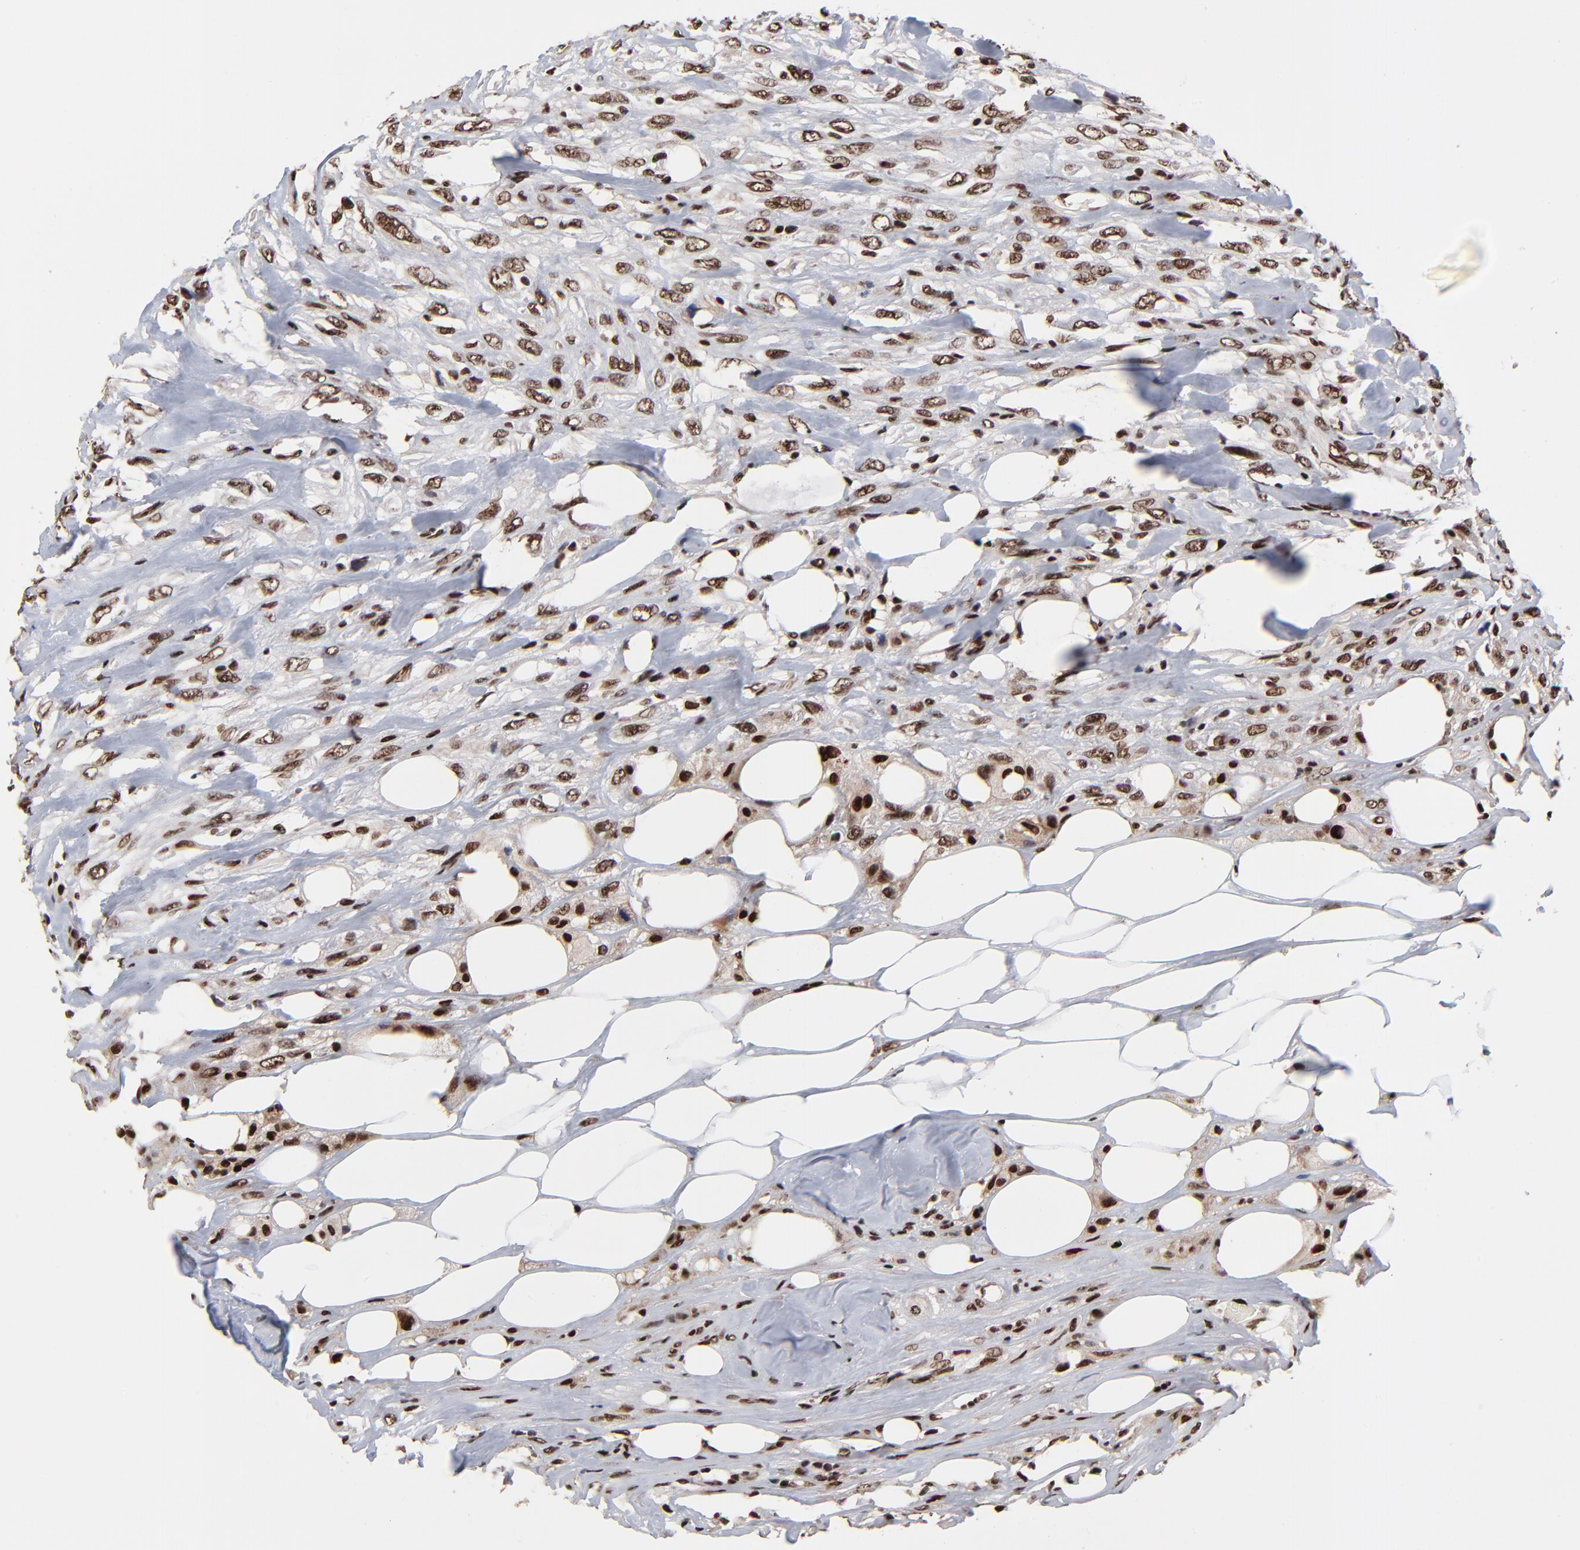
{"staining": {"intensity": "strong", "quantity": ">75%", "location": "nuclear"}, "tissue": "breast cancer", "cell_type": "Tumor cells", "image_type": "cancer", "snomed": [{"axis": "morphology", "description": "Neoplasm, malignant, NOS"}, {"axis": "topography", "description": "Breast"}], "caption": "A brown stain labels strong nuclear expression of a protein in neoplasm (malignant) (breast) tumor cells. (Stains: DAB in brown, nuclei in blue, Microscopy: brightfield microscopy at high magnification).", "gene": "RBM22", "patient": {"sex": "female", "age": 50}}